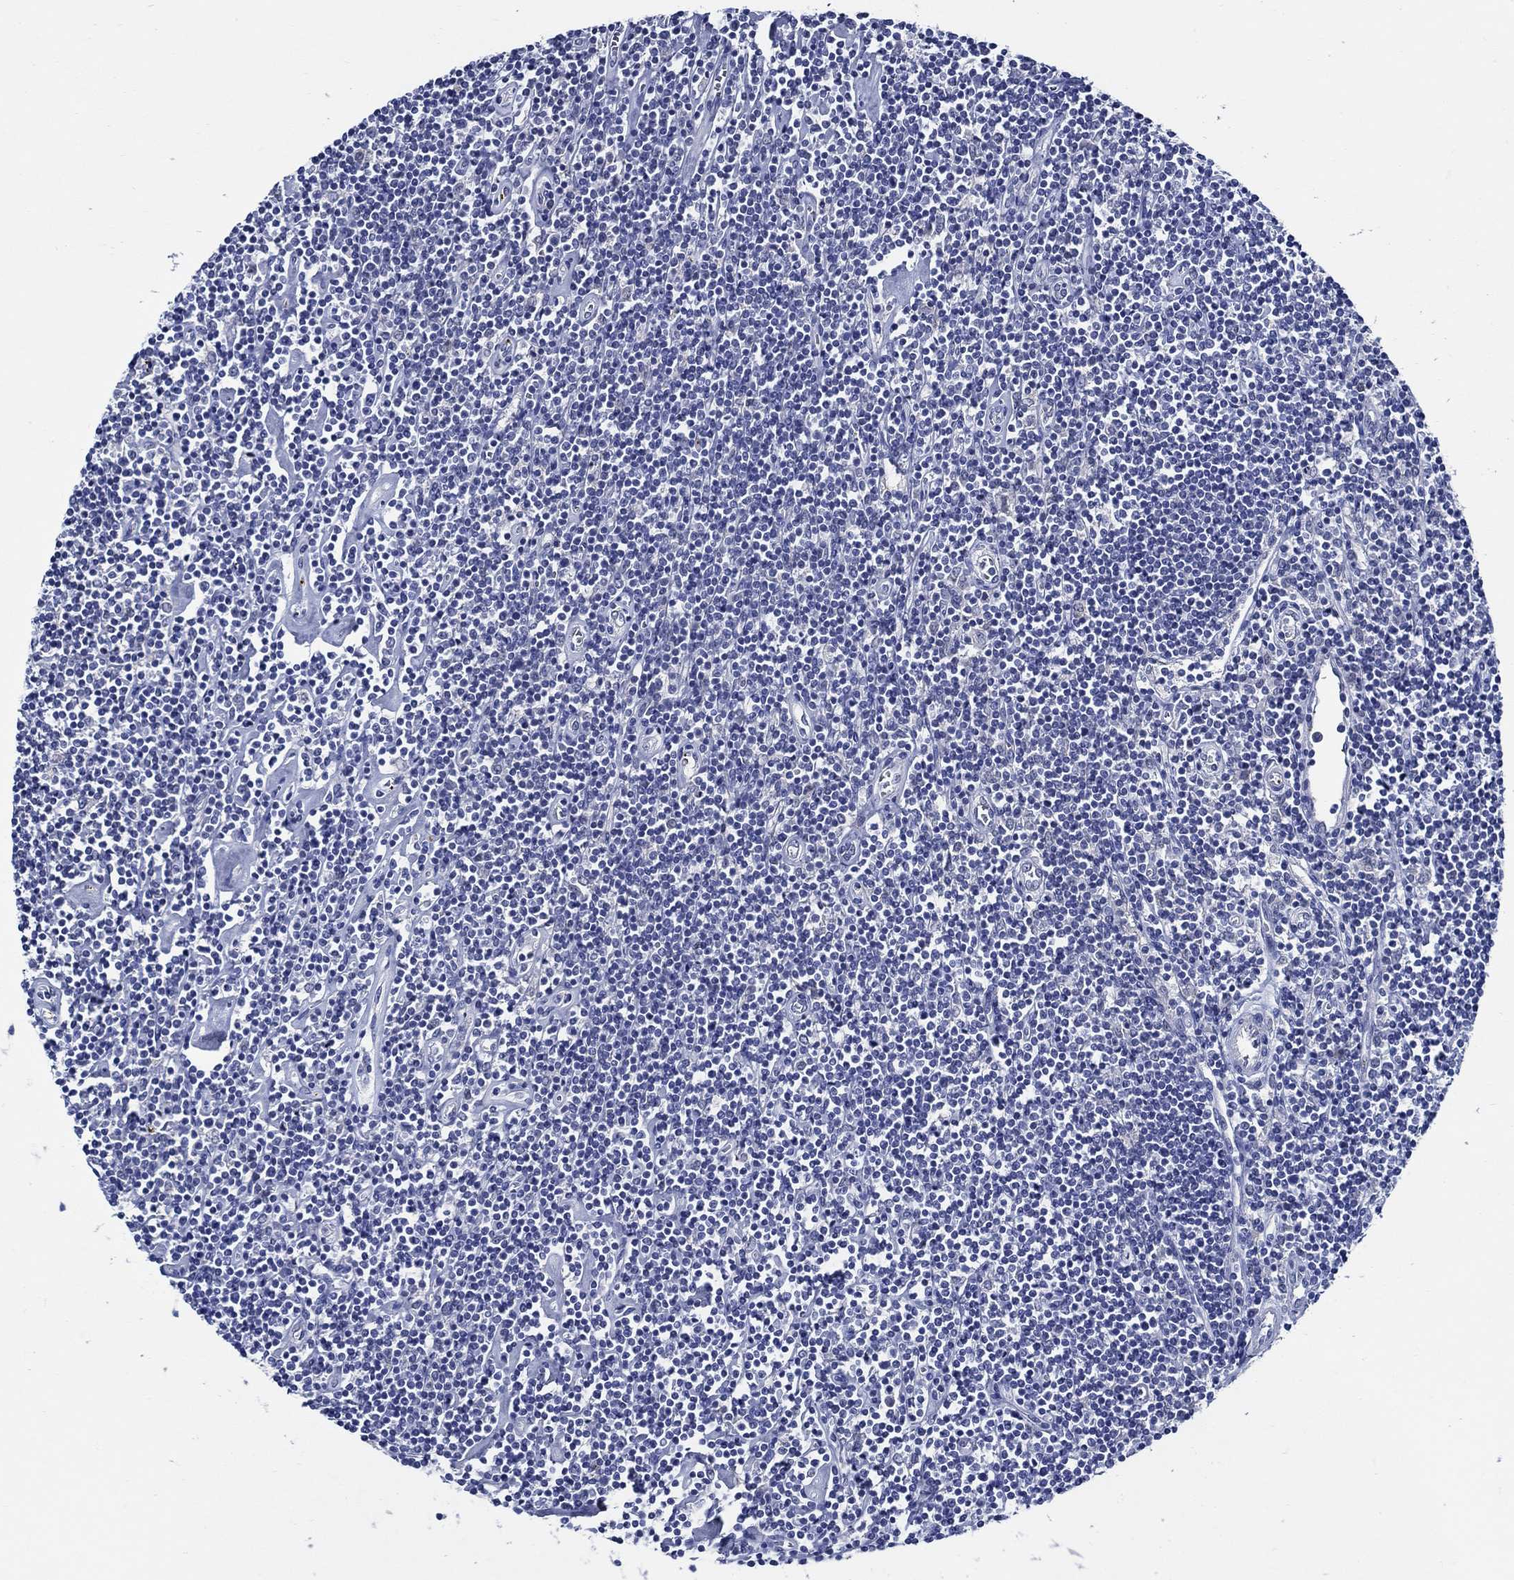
{"staining": {"intensity": "negative", "quantity": "none", "location": "none"}, "tissue": "lymphoma", "cell_type": "Tumor cells", "image_type": "cancer", "snomed": [{"axis": "morphology", "description": "Hodgkin's disease, NOS"}, {"axis": "topography", "description": "Lymph node"}], "caption": "This histopathology image is of lymphoma stained with IHC to label a protein in brown with the nuclei are counter-stained blue. There is no staining in tumor cells. Brightfield microscopy of immunohistochemistry stained with DAB (brown) and hematoxylin (blue), captured at high magnification.", "gene": "ALOX12", "patient": {"sex": "male", "age": 40}}